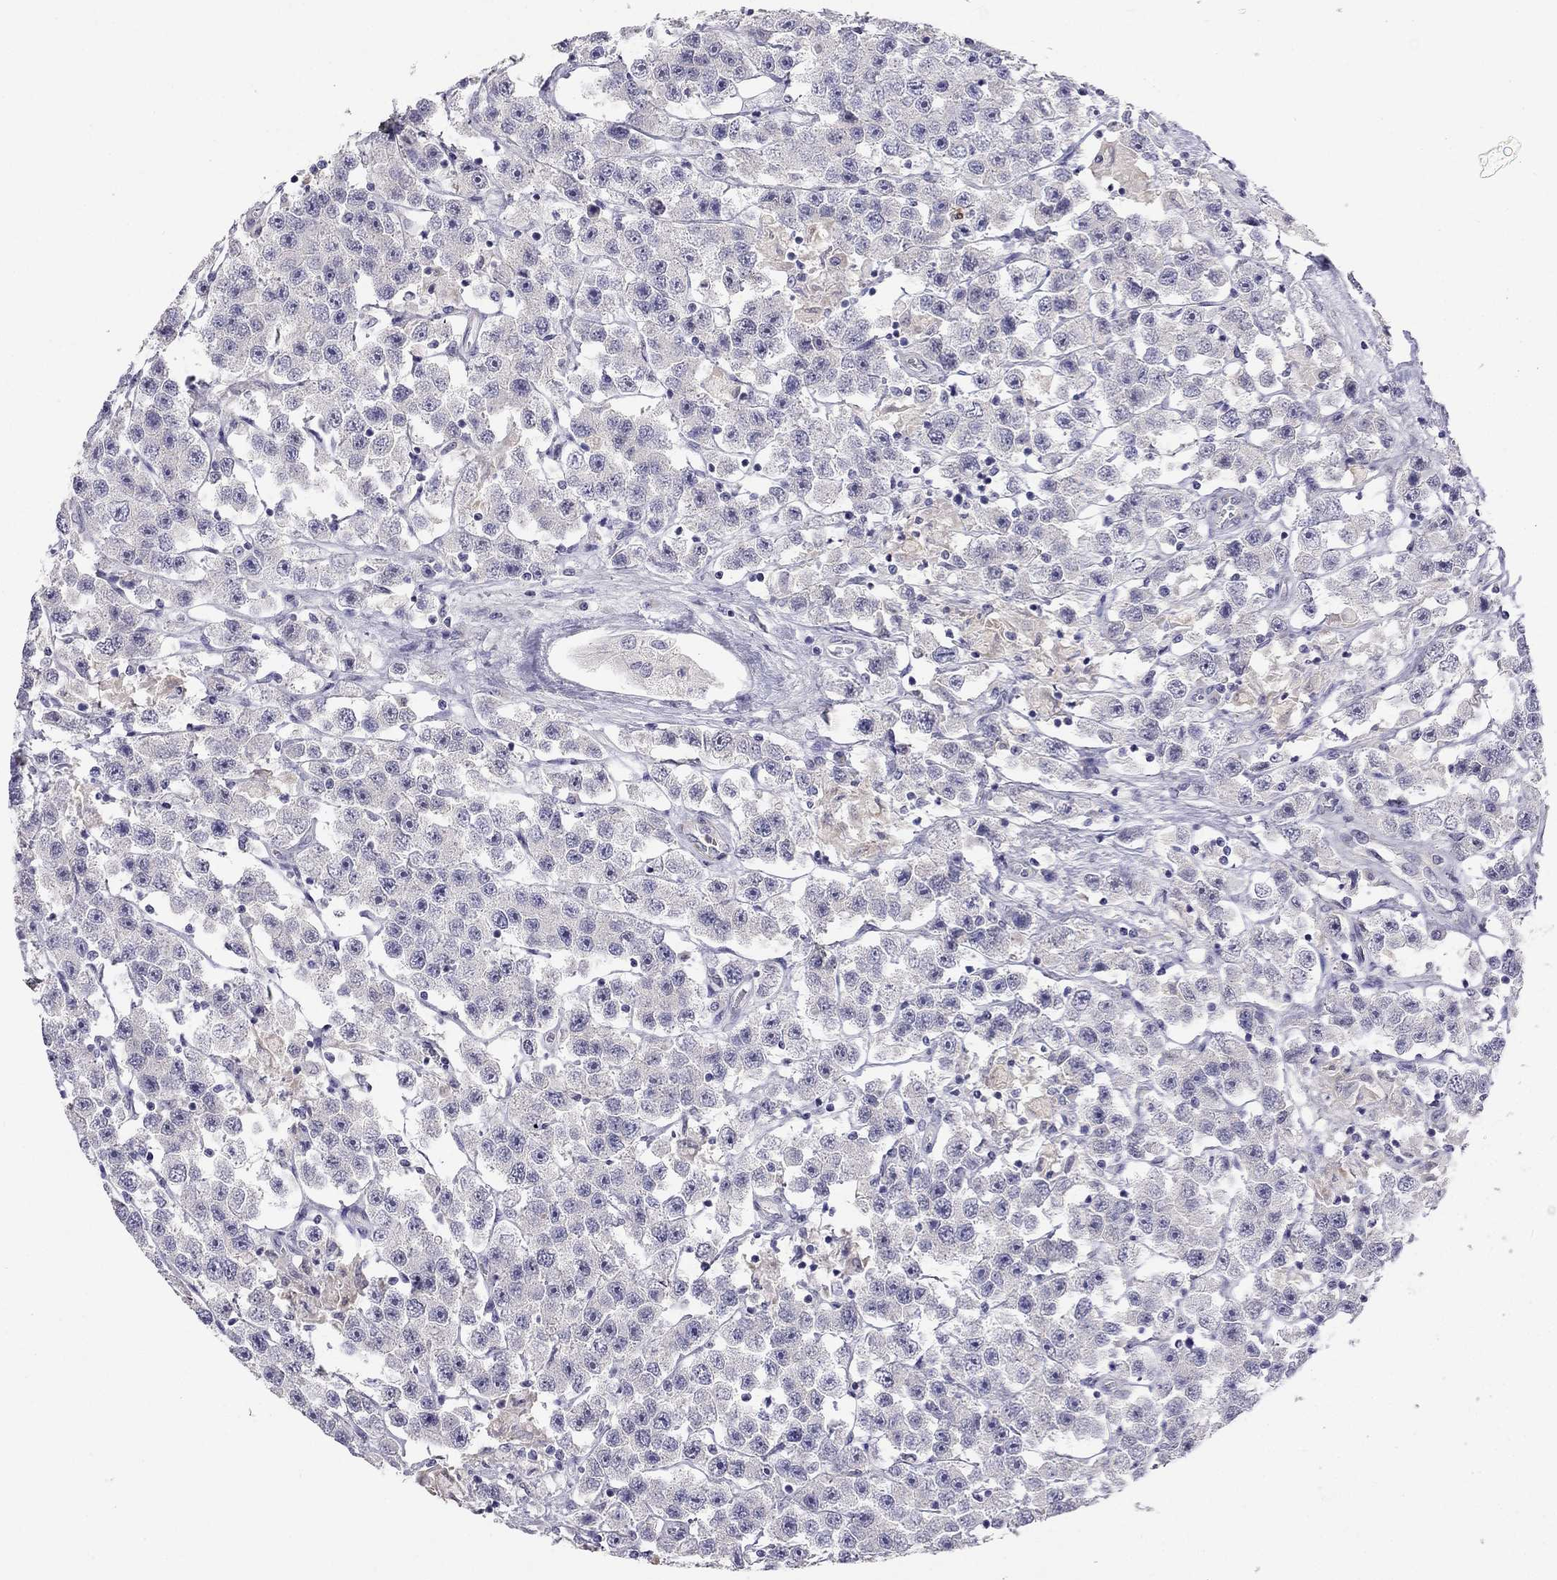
{"staining": {"intensity": "negative", "quantity": "none", "location": "none"}, "tissue": "testis cancer", "cell_type": "Tumor cells", "image_type": "cancer", "snomed": [{"axis": "morphology", "description": "Seminoma, NOS"}, {"axis": "topography", "description": "Testis"}], "caption": "Immunohistochemistry photomicrograph of neoplastic tissue: human testis cancer stained with DAB (3,3'-diaminobenzidine) exhibits no significant protein expression in tumor cells.", "gene": "C16orf89", "patient": {"sex": "male", "age": 45}}